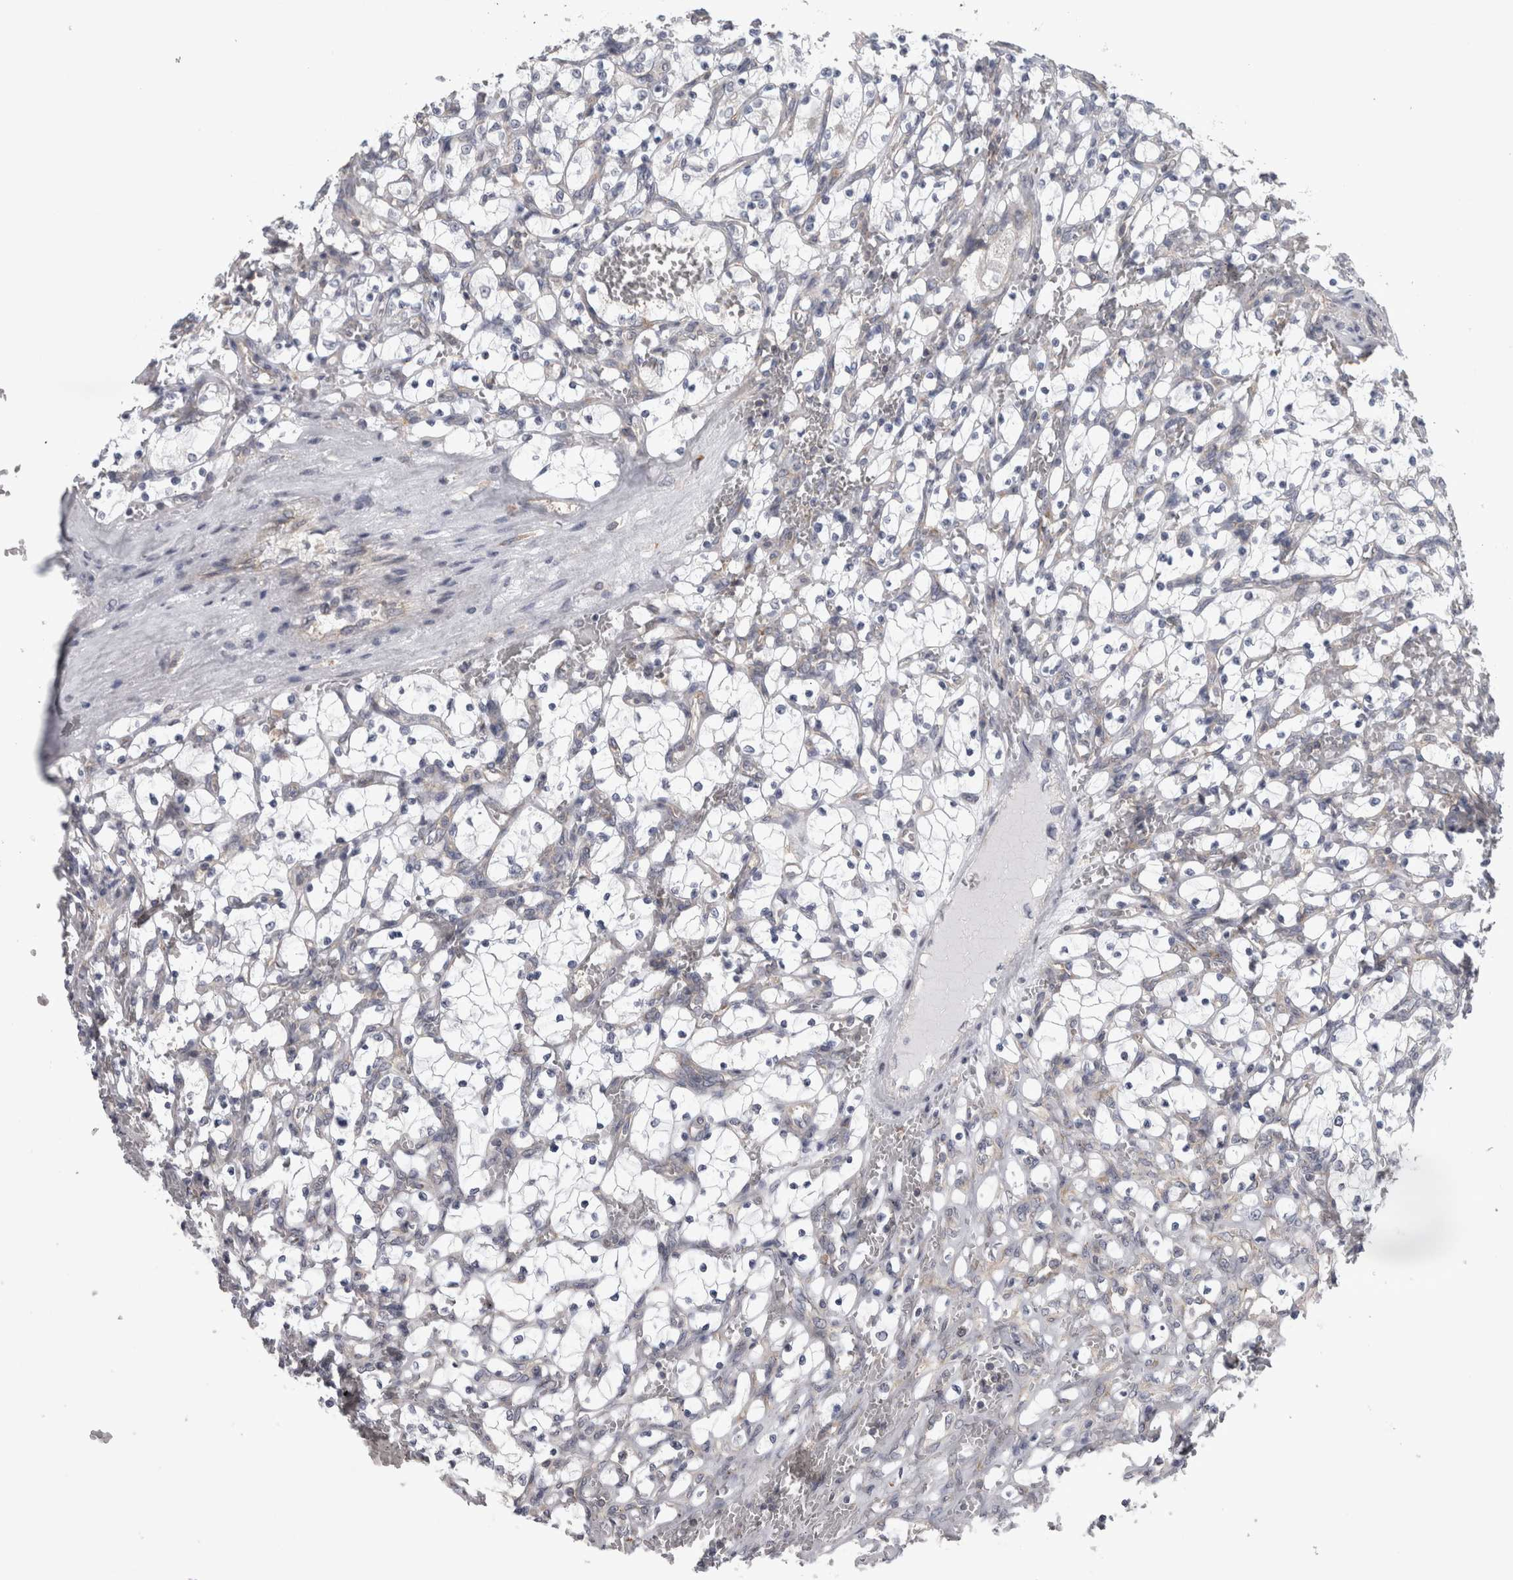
{"staining": {"intensity": "negative", "quantity": "none", "location": "none"}, "tissue": "renal cancer", "cell_type": "Tumor cells", "image_type": "cancer", "snomed": [{"axis": "morphology", "description": "Adenocarcinoma, NOS"}, {"axis": "topography", "description": "Kidney"}], "caption": "Human adenocarcinoma (renal) stained for a protein using immunohistochemistry reveals no expression in tumor cells.", "gene": "PRRC2C", "patient": {"sex": "female", "age": 69}}